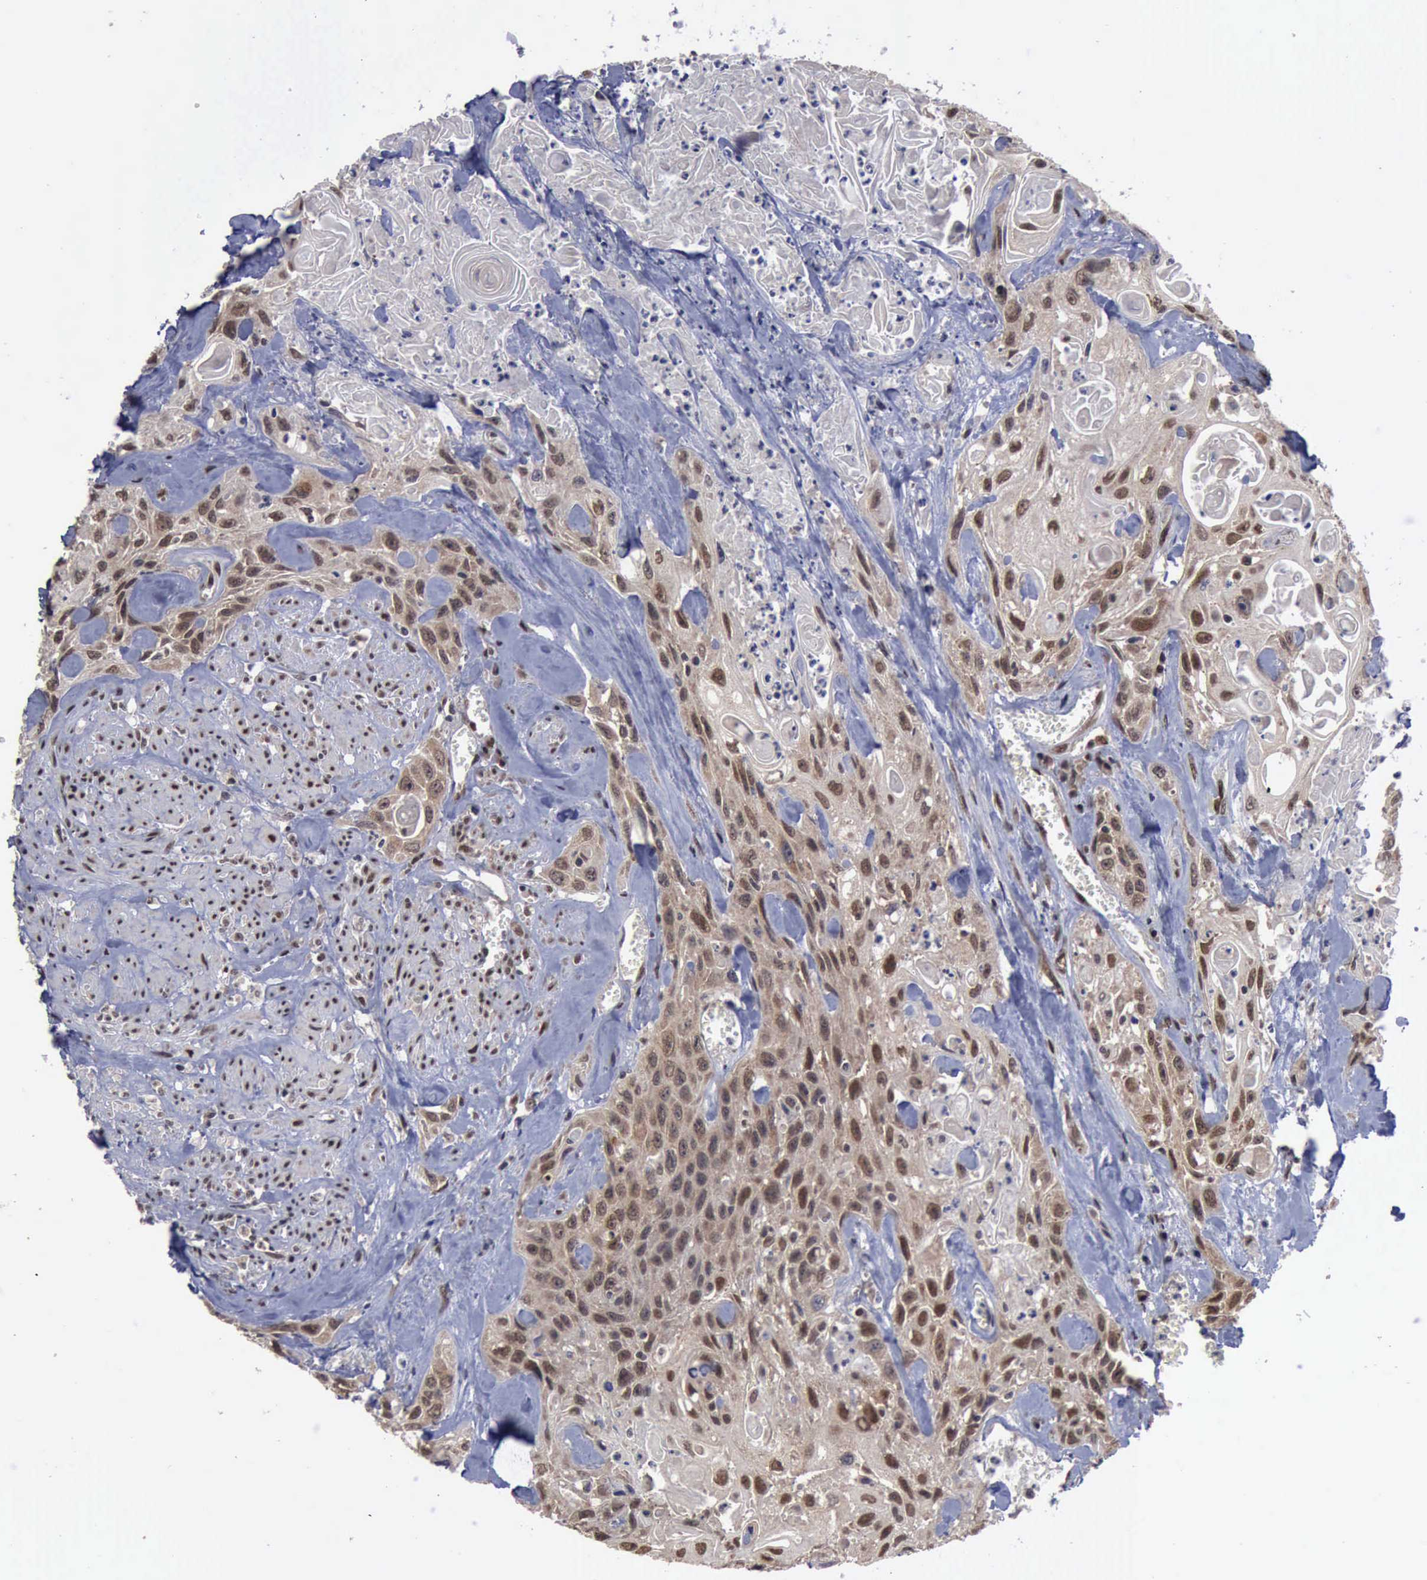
{"staining": {"intensity": "moderate", "quantity": "25%-75%", "location": "cytoplasmic/membranous,nuclear"}, "tissue": "urothelial cancer", "cell_type": "Tumor cells", "image_type": "cancer", "snomed": [{"axis": "morphology", "description": "Urothelial carcinoma, High grade"}, {"axis": "topography", "description": "Urinary bladder"}], "caption": "IHC image of neoplastic tissue: urothelial cancer stained using immunohistochemistry (IHC) demonstrates medium levels of moderate protein expression localized specifically in the cytoplasmic/membranous and nuclear of tumor cells, appearing as a cytoplasmic/membranous and nuclear brown color.", "gene": "RTCB", "patient": {"sex": "female", "age": 84}}